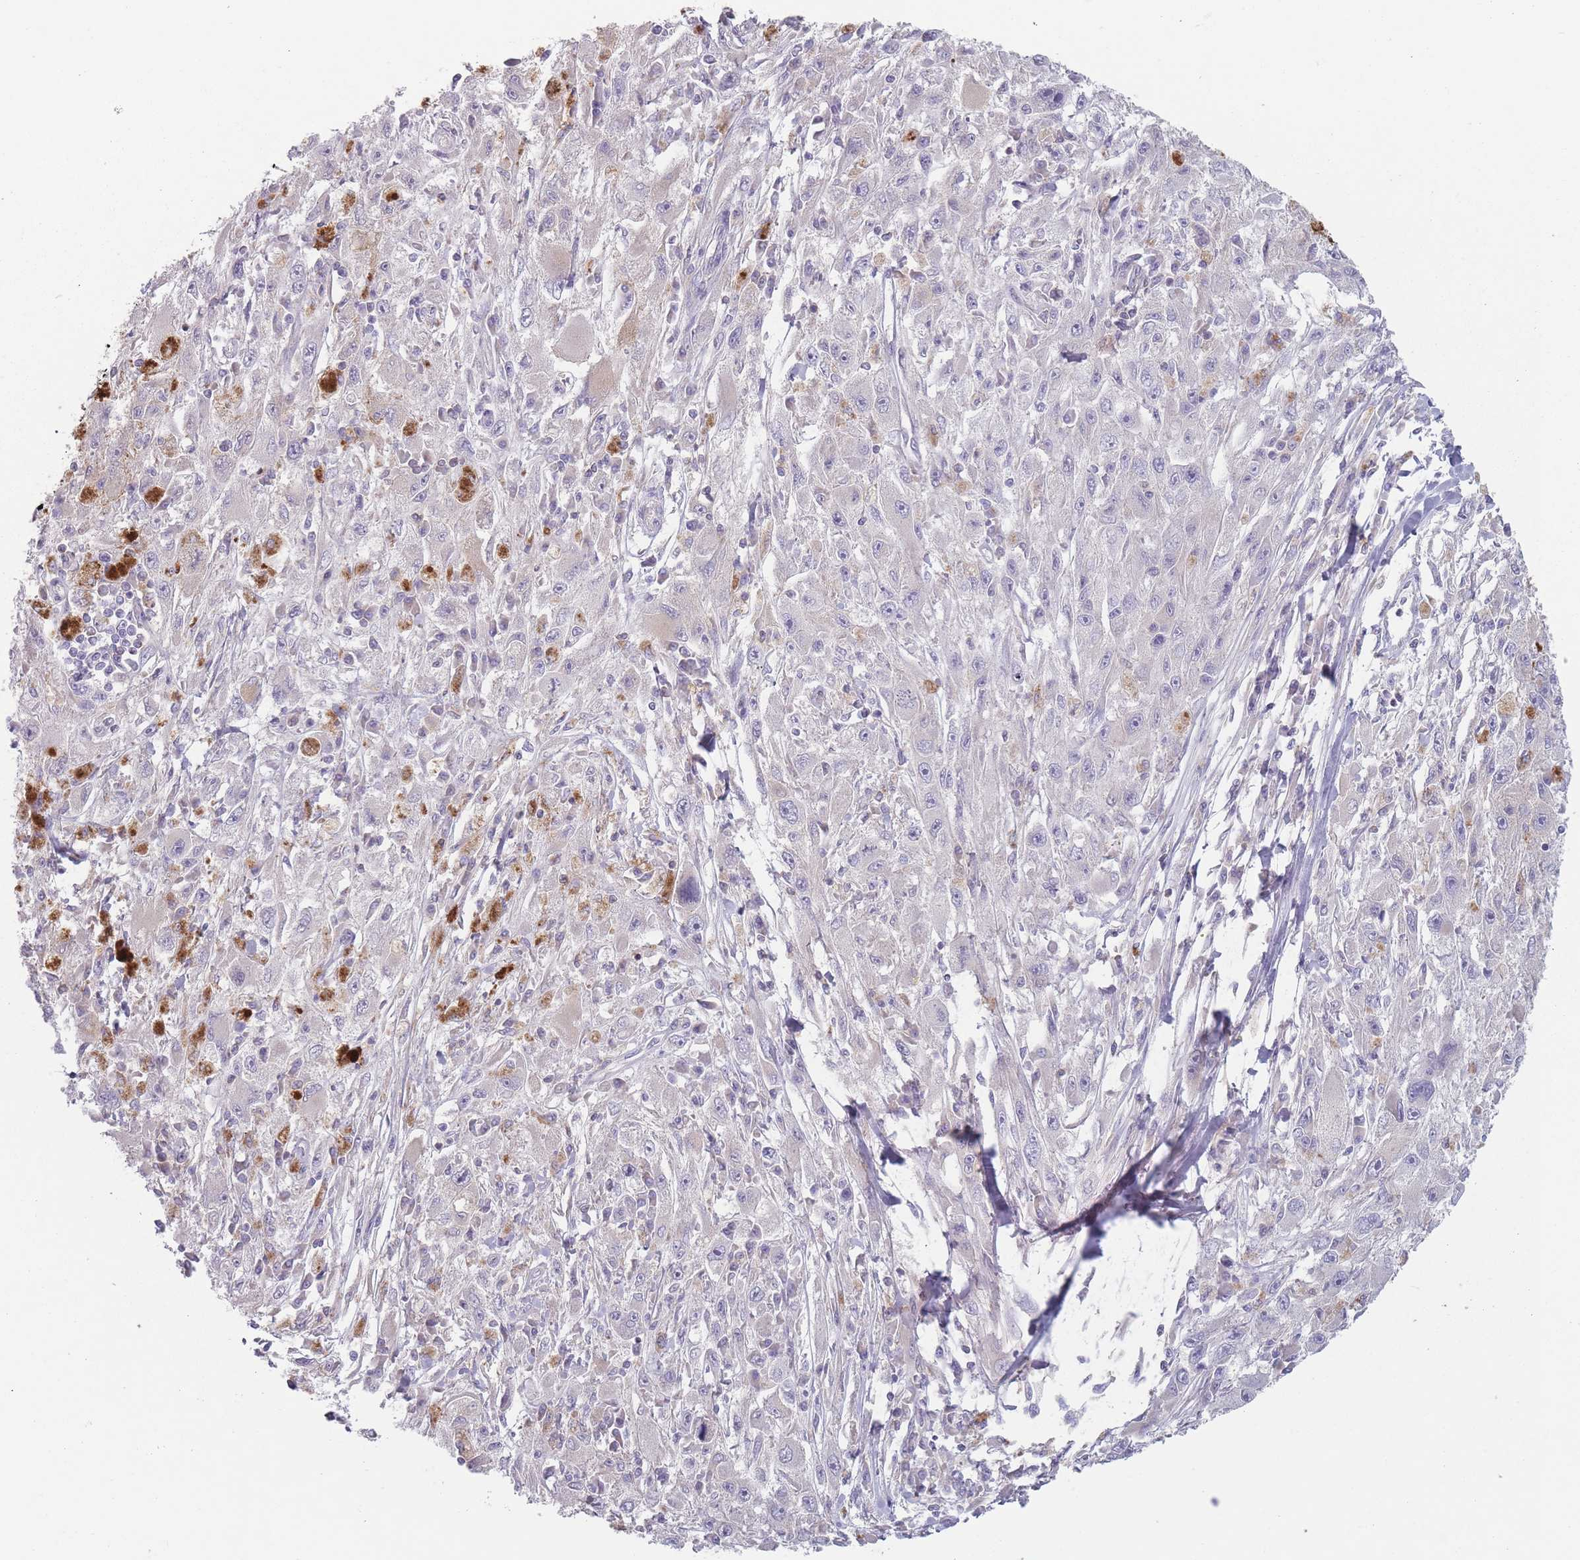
{"staining": {"intensity": "negative", "quantity": "none", "location": "none"}, "tissue": "melanoma", "cell_type": "Tumor cells", "image_type": "cancer", "snomed": [{"axis": "morphology", "description": "Malignant melanoma, Metastatic site"}, {"axis": "topography", "description": "Skin"}], "caption": "DAB (3,3'-diaminobenzidine) immunohistochemical staining of human malignant melanoma (metastatic site) demonstrates no significant staining in tumor cells.", "gene": "HSBP1L1", "patient": {"sex": "male", "age": 53}}